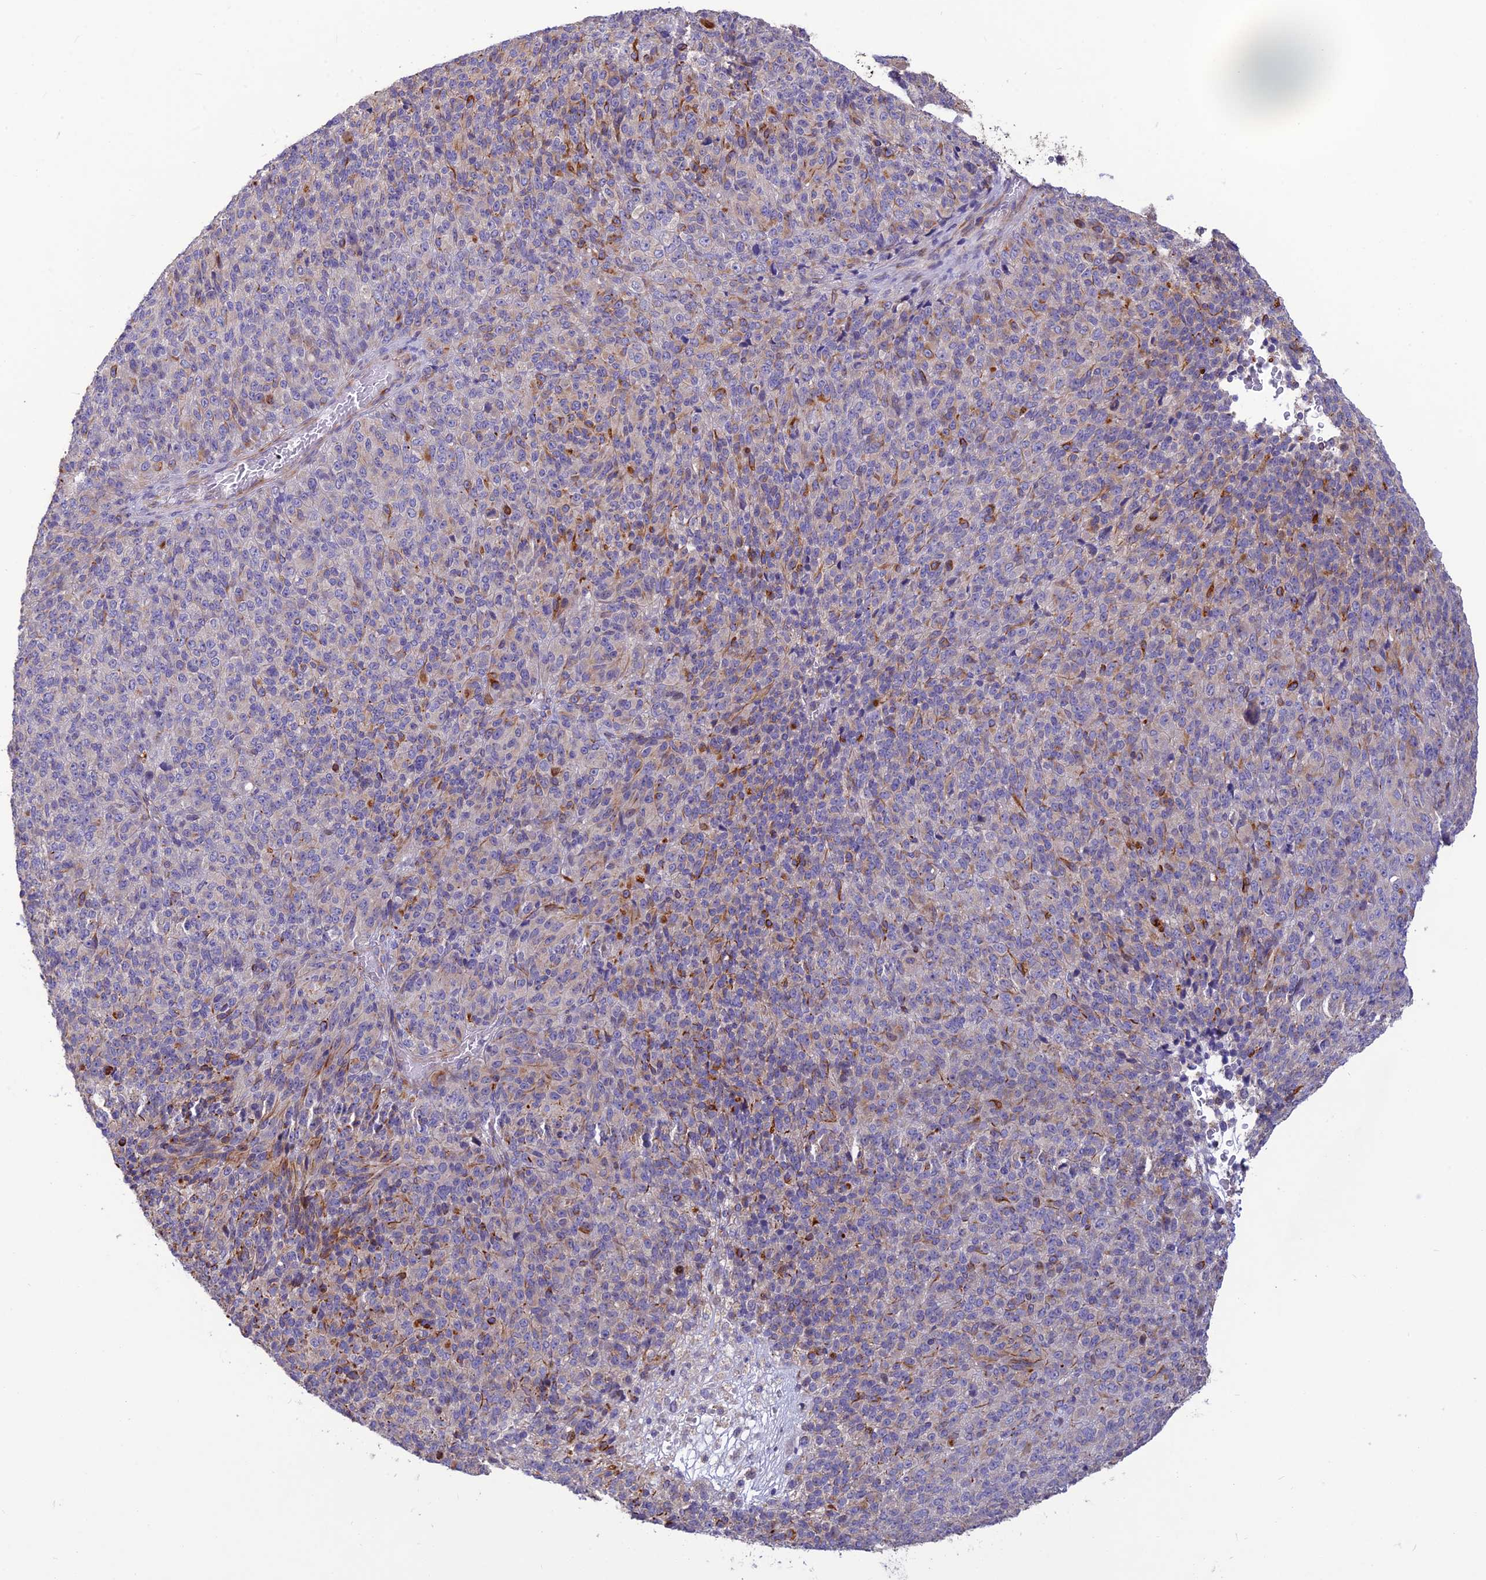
{"staining": {"intensity": "negative", "quantity": "none", "location": "none"}, "tissue": "melanoma", "cell_type": "Tumor cells", "image_type": "cancer", "snomed": [{"axis": "morphology", "description": "Malignant melanoma, Metastatic site"}, {"axis": "topography", "description": "Brain"}], "caption": "Human melanoma stained for a protein using immunohistochemistry (IHC) exhibits no staining in tumor cells.", "gene": "ST8SIA5", "patient": {"sex": "female", "age": 56}}